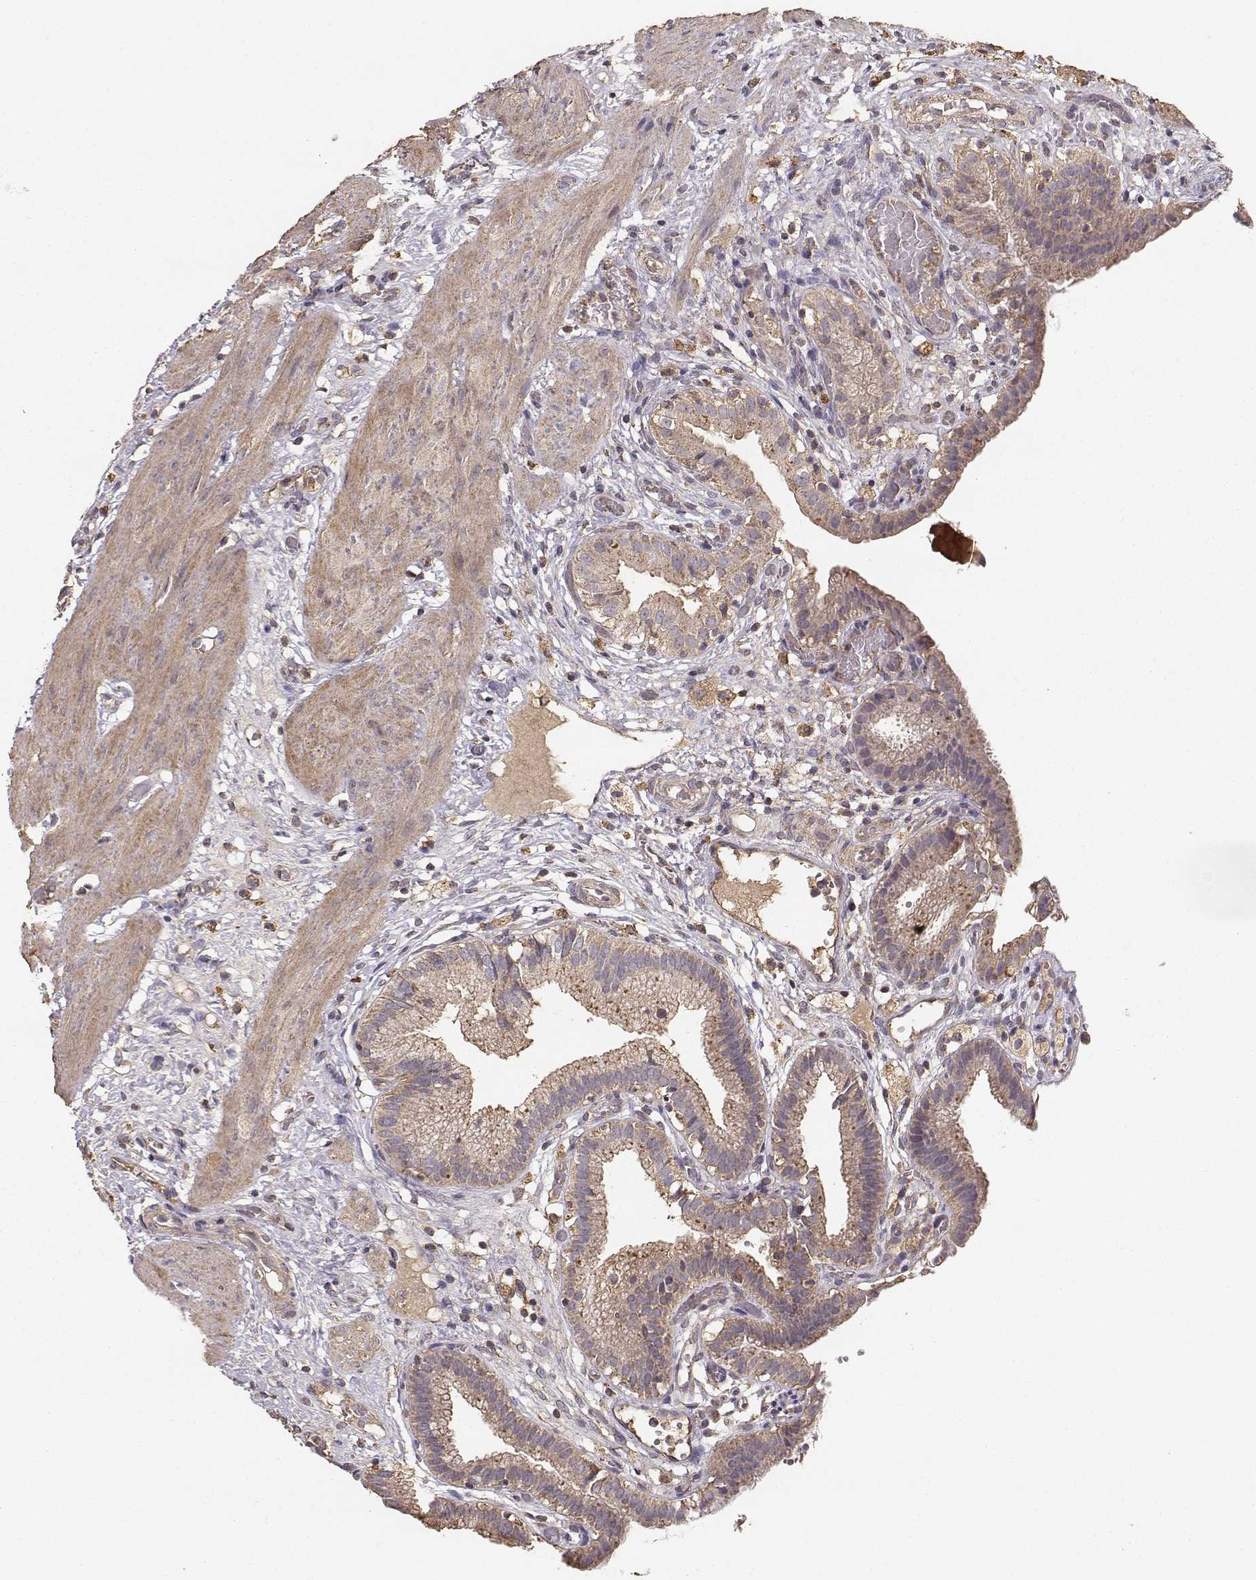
{"staining": {"intensity": "weak", "quantity": ">75%", "location": "cytoplasmic/membranous"}, "tissue": "gallbladder", "cell_type": "Glandular cells", "image_type": "normal", "snomed": [{"axis": "morphology", "description": "Normal tissue, NOS"}, {"axis": "topography", "description": "Gallbladder"}], "caption": "Unremarkable gallbladder displays weak cytoplasmic/membranous positivity in about >75% of glandular cells, visualized by immunohistochemistry. (Brightfield microscopy of DAB IHC at high magnification).", "gene": "TARS3", "patient": {"sex": "female", "age": 24}}